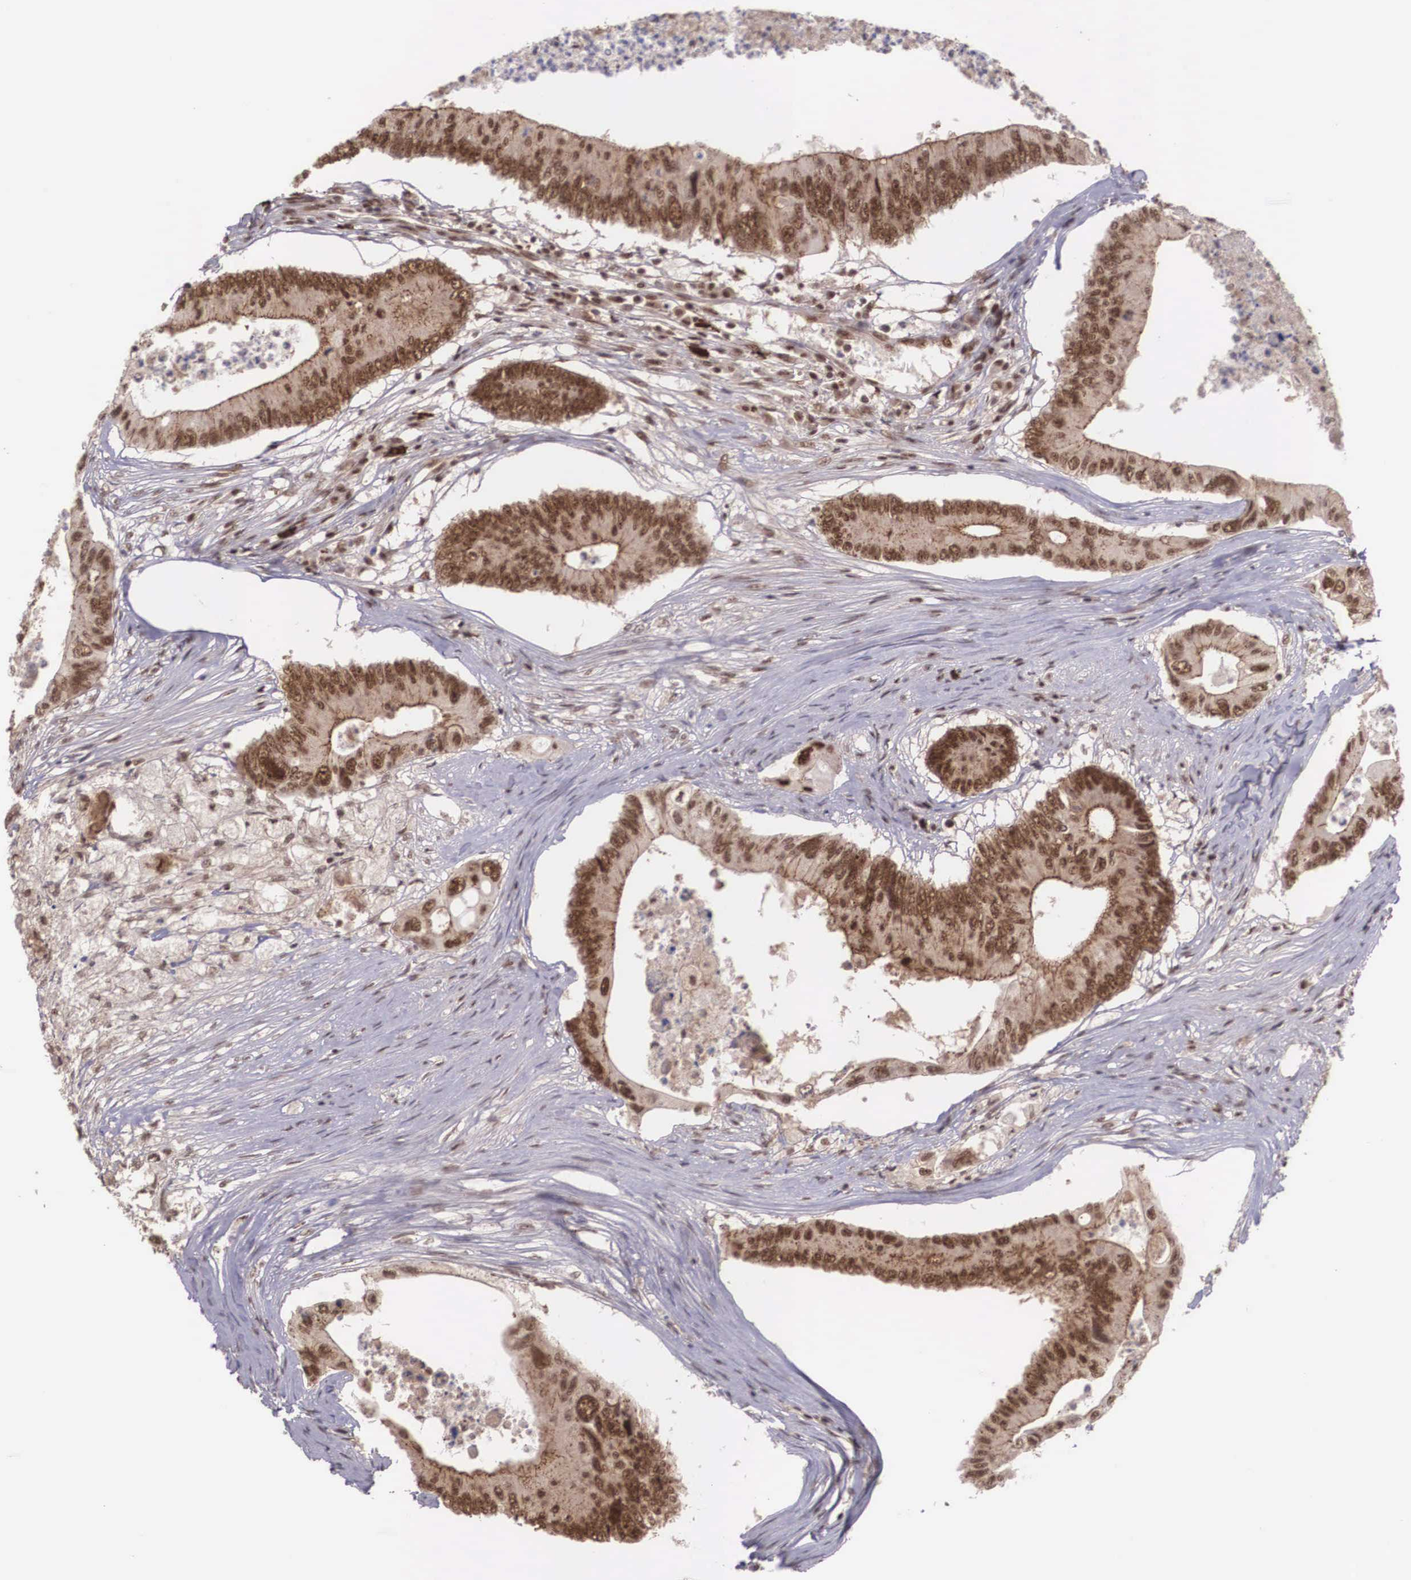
{"staining": {"intensity": "strong", "quantity": ">75%", "location": "cytoplasmic/membranous,nuclear"}, "tissue": "colorectal cancer", "cell_type": "Tumor cells", "image_type": "cancer", "snomed": [{"axis": "morphology", "description": "Adenocarcinoma, NOS"}, {"axis": "topography", "description": "Colon"}], "caption": "Immunohistochemistry photomicrograph of human colorectal cancer (adenocarcinoma) stained for a protein (brown), which reveals high levels of strong cytoplasmic/membranous and nuclear positivity in about >75% of tumor cells.", "gene": "POLR2F", "patient": {"sex": "male", "age": 65}}